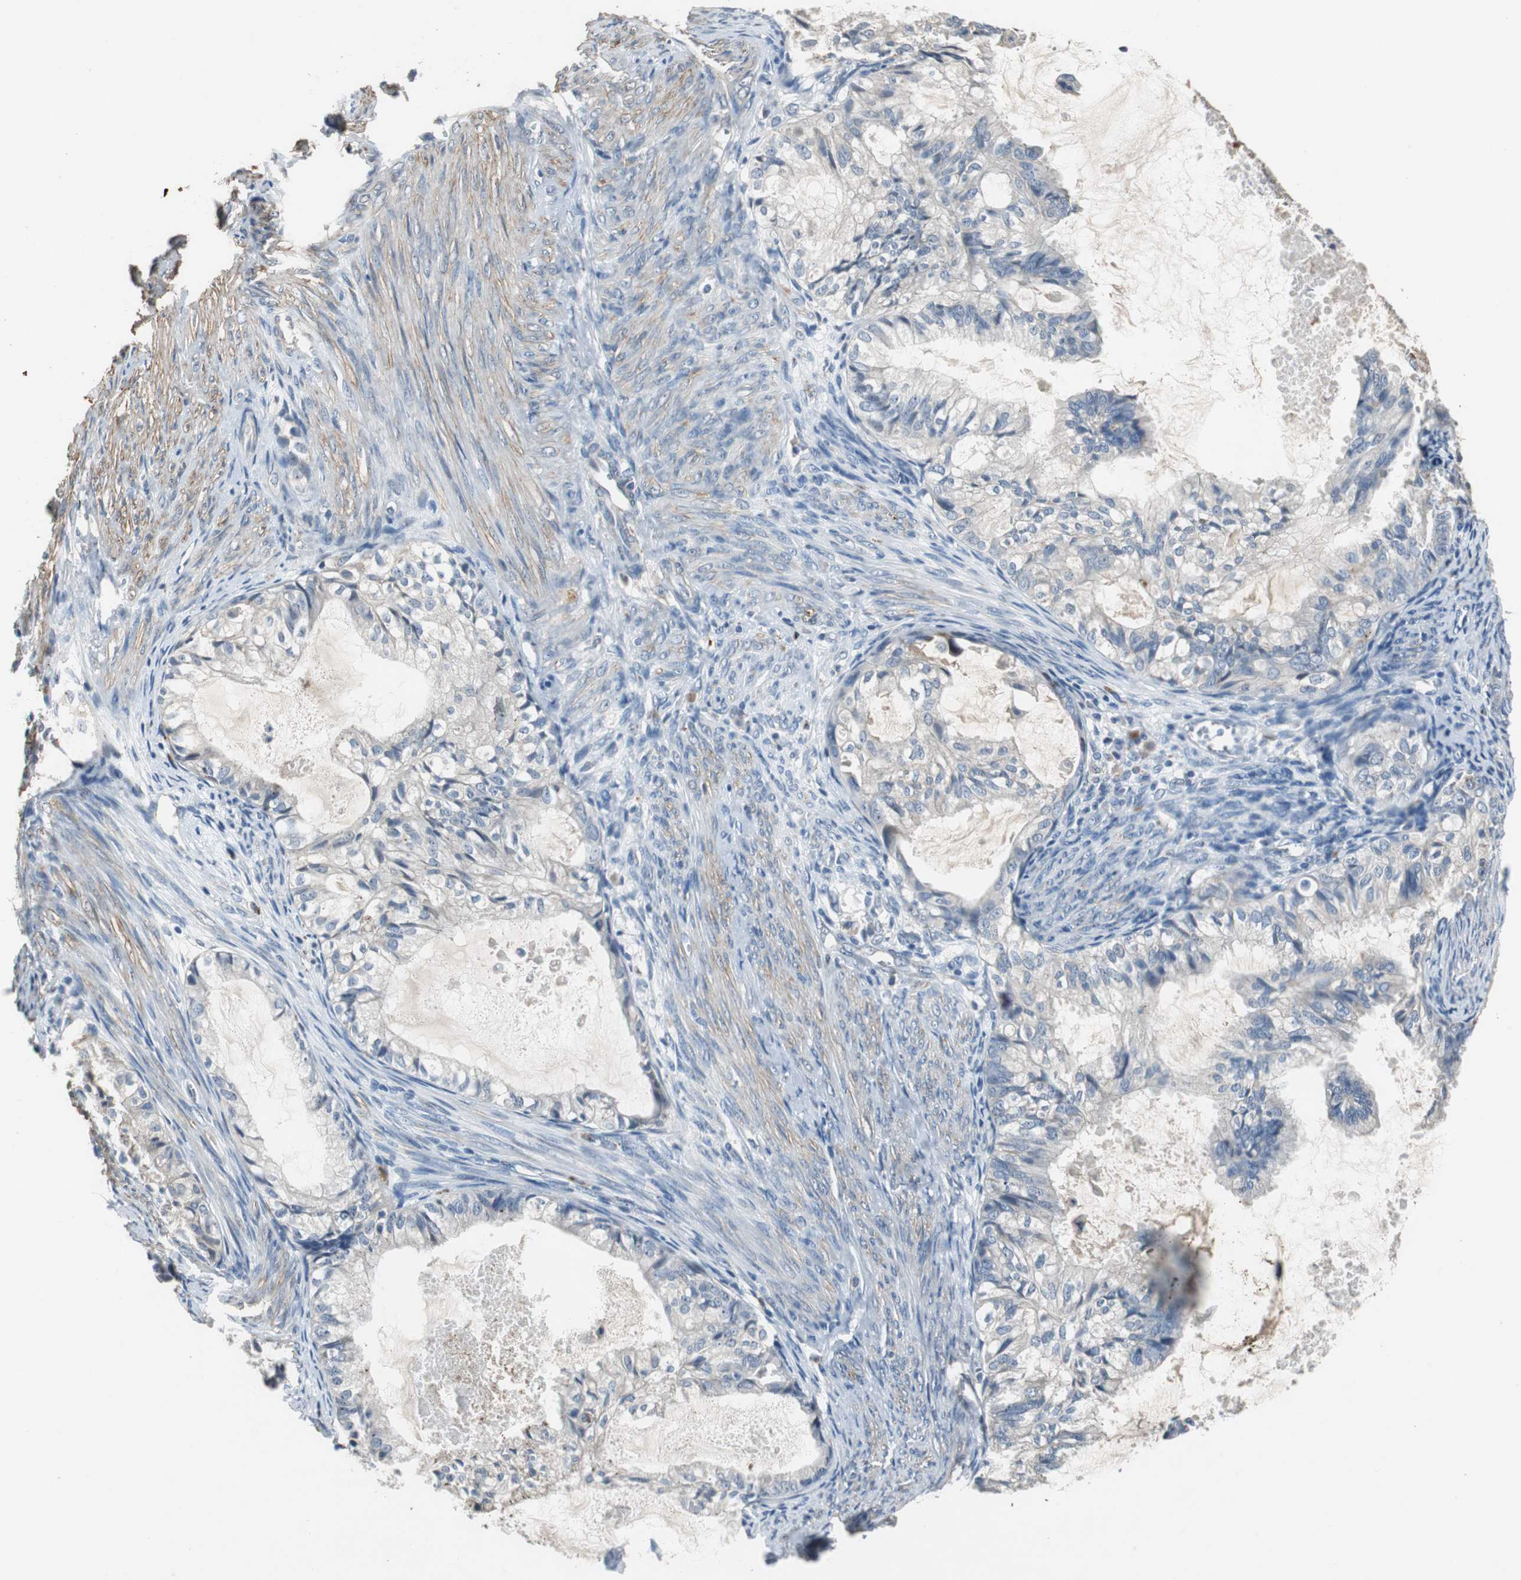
{"staining": {"intensity": "negative", "quantity": "none", "location": "none"}, "tissue": "cervical cancer", "cell_type": "Tumor cells", "image_type": "cancer", "snomed": [{"axis": "morphology", "description": "Normal tissue, NOS"}, {"axis": "morphology", "description": "Adenocarcinoma, NOS"}, {"axis": "topography", "description": "Cervix"}, {"axis": "topography", "description": "Endometrium"}], "caption": "IHC histopathology image of cervical adenocarcinoma stained for a protein (brown), which demonstrates no expression in tumor cells. The staining is performed using DAB brown chromogen with nuclei counter-stained in using hematoxylin.", "gene": "PCYT1B", "patient": {"sex": "female", "age": 86}}